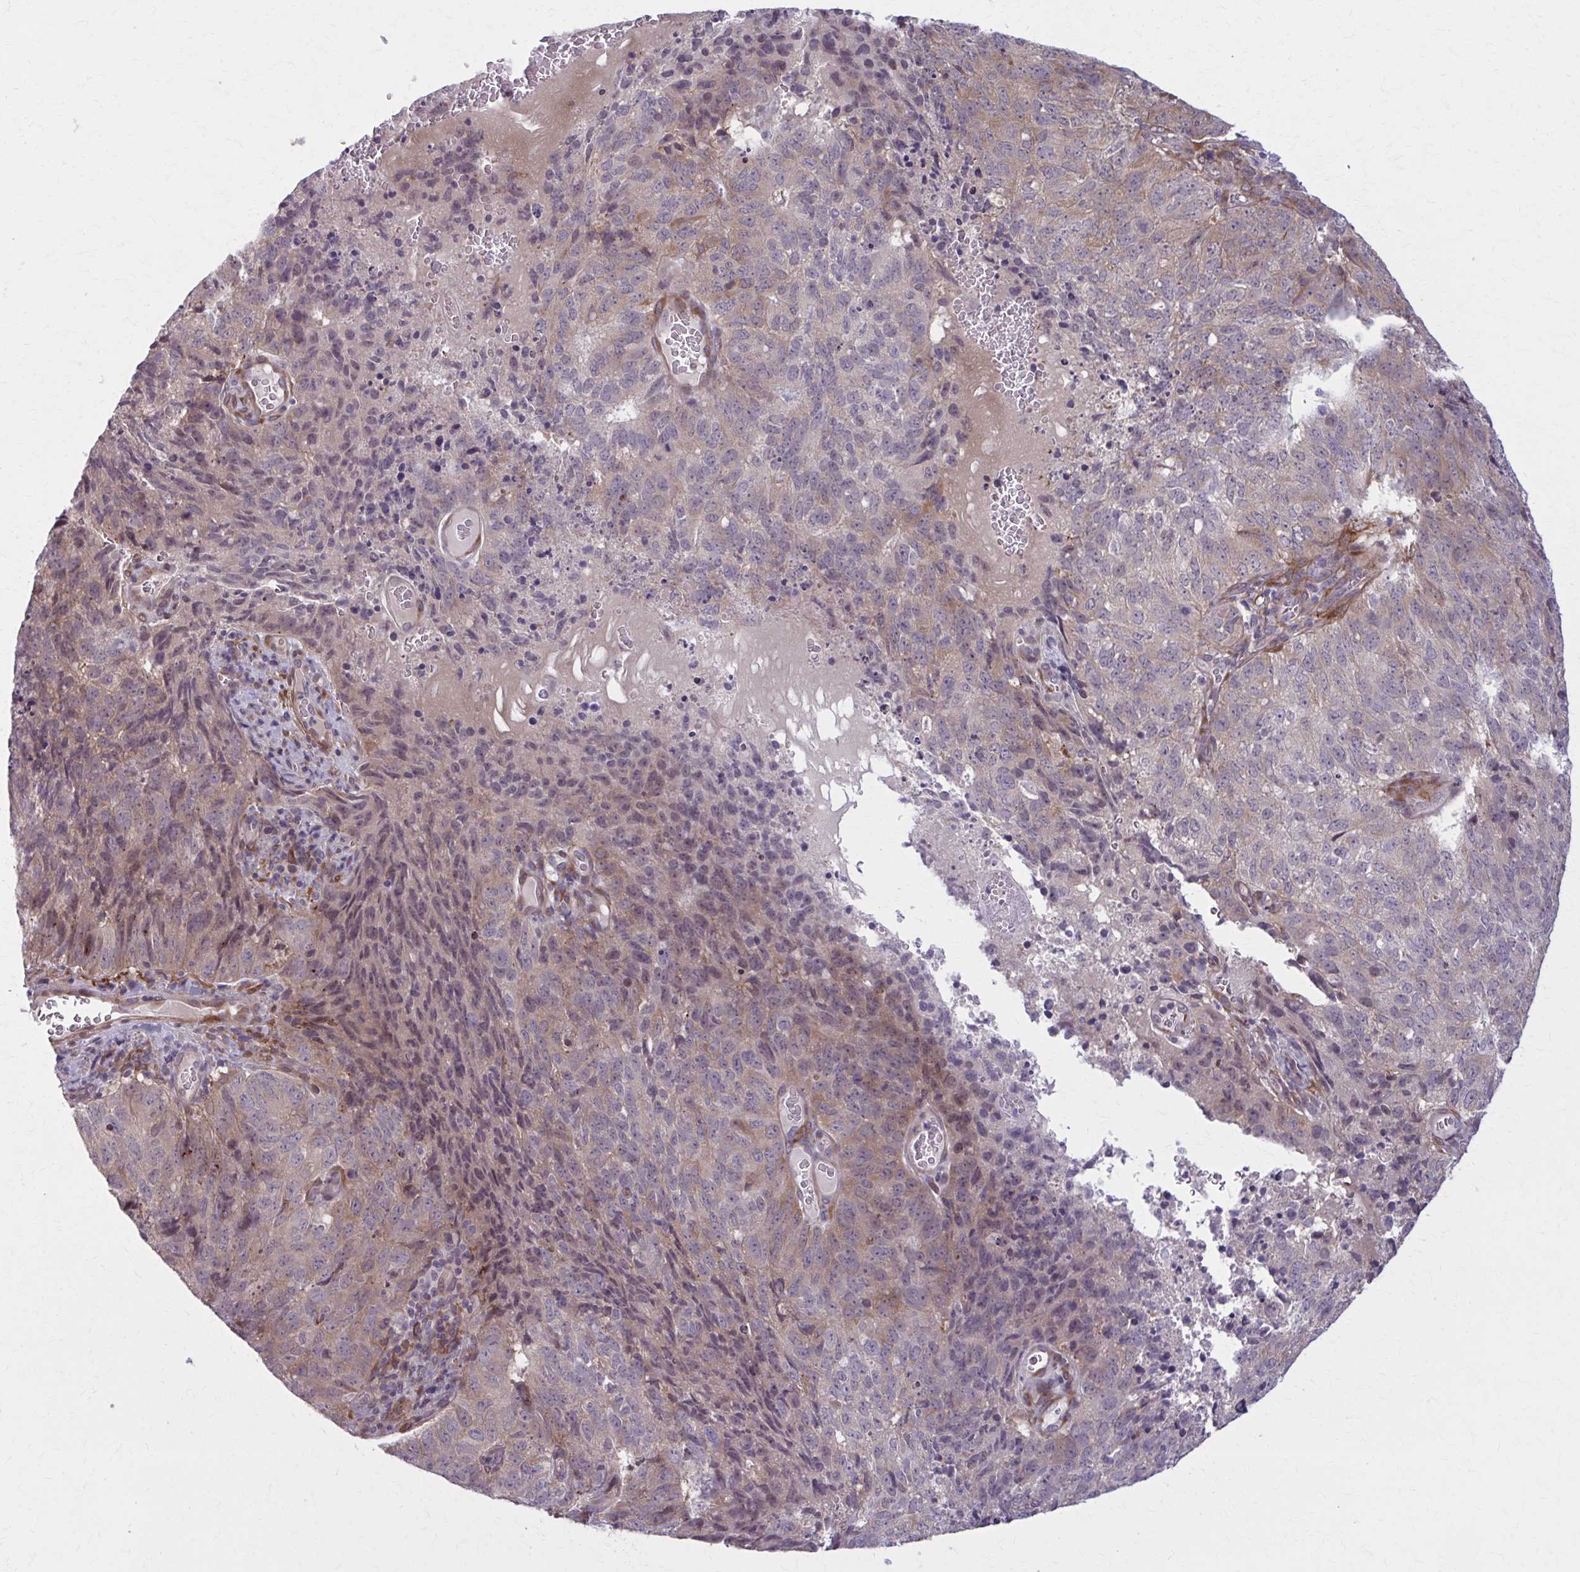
{"staining": {"intensity": "weak", "quantity": "25%-75%", "location": "cytoplasmic/membranous"}, "tissue": "cervical cancer", "cell_type": "Tumor cells", "image_type": "cancer", "snomed": [{"axis": "morphology", "description": "Adenocarcinoma, NOS"}, {"axis": "topography", "description": "Cervix"}], "caption": "IHC (DAB) staining of cervical cancer (adenocarcinoma) shows weak cytoplasmic/membranous protein staining in about 25%-75% of tumor cells. (IHC, brightfield microscopy, high magnification).", "gene": "NUMBL", "patient": {"sex": "female", "age": 38}}